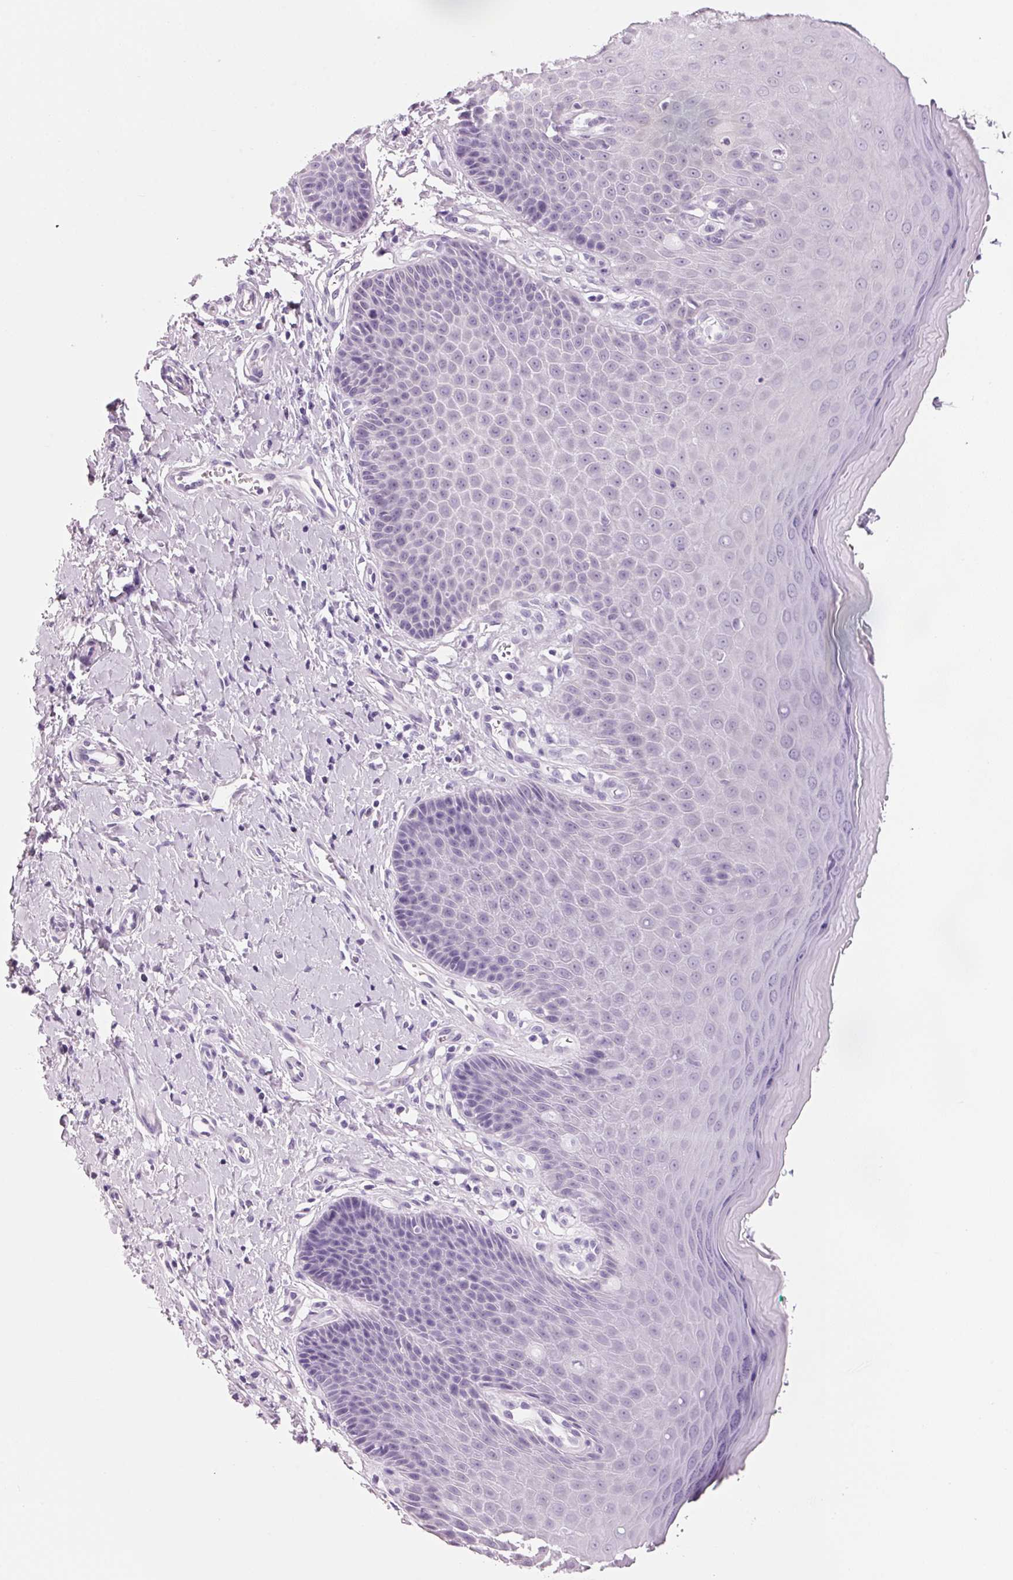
{"staining": {"intensity": "negative", "quantity": "none", "location": "none"}, "tissue": "vagina", "cell_type": "Squamous epithelial cells", "image_type": "normal", "snomed": [{"axis": "morphology", "description": "Normal tissue, NOS"}, {"axis": "topography", "description": "Vagina"}], "caption": "The IHC histopathology image has no significant expression in squamous epithelial cells of vagina.", "gene": "DNTTIP2", "patient": {"sex": "female", "age": 83}}